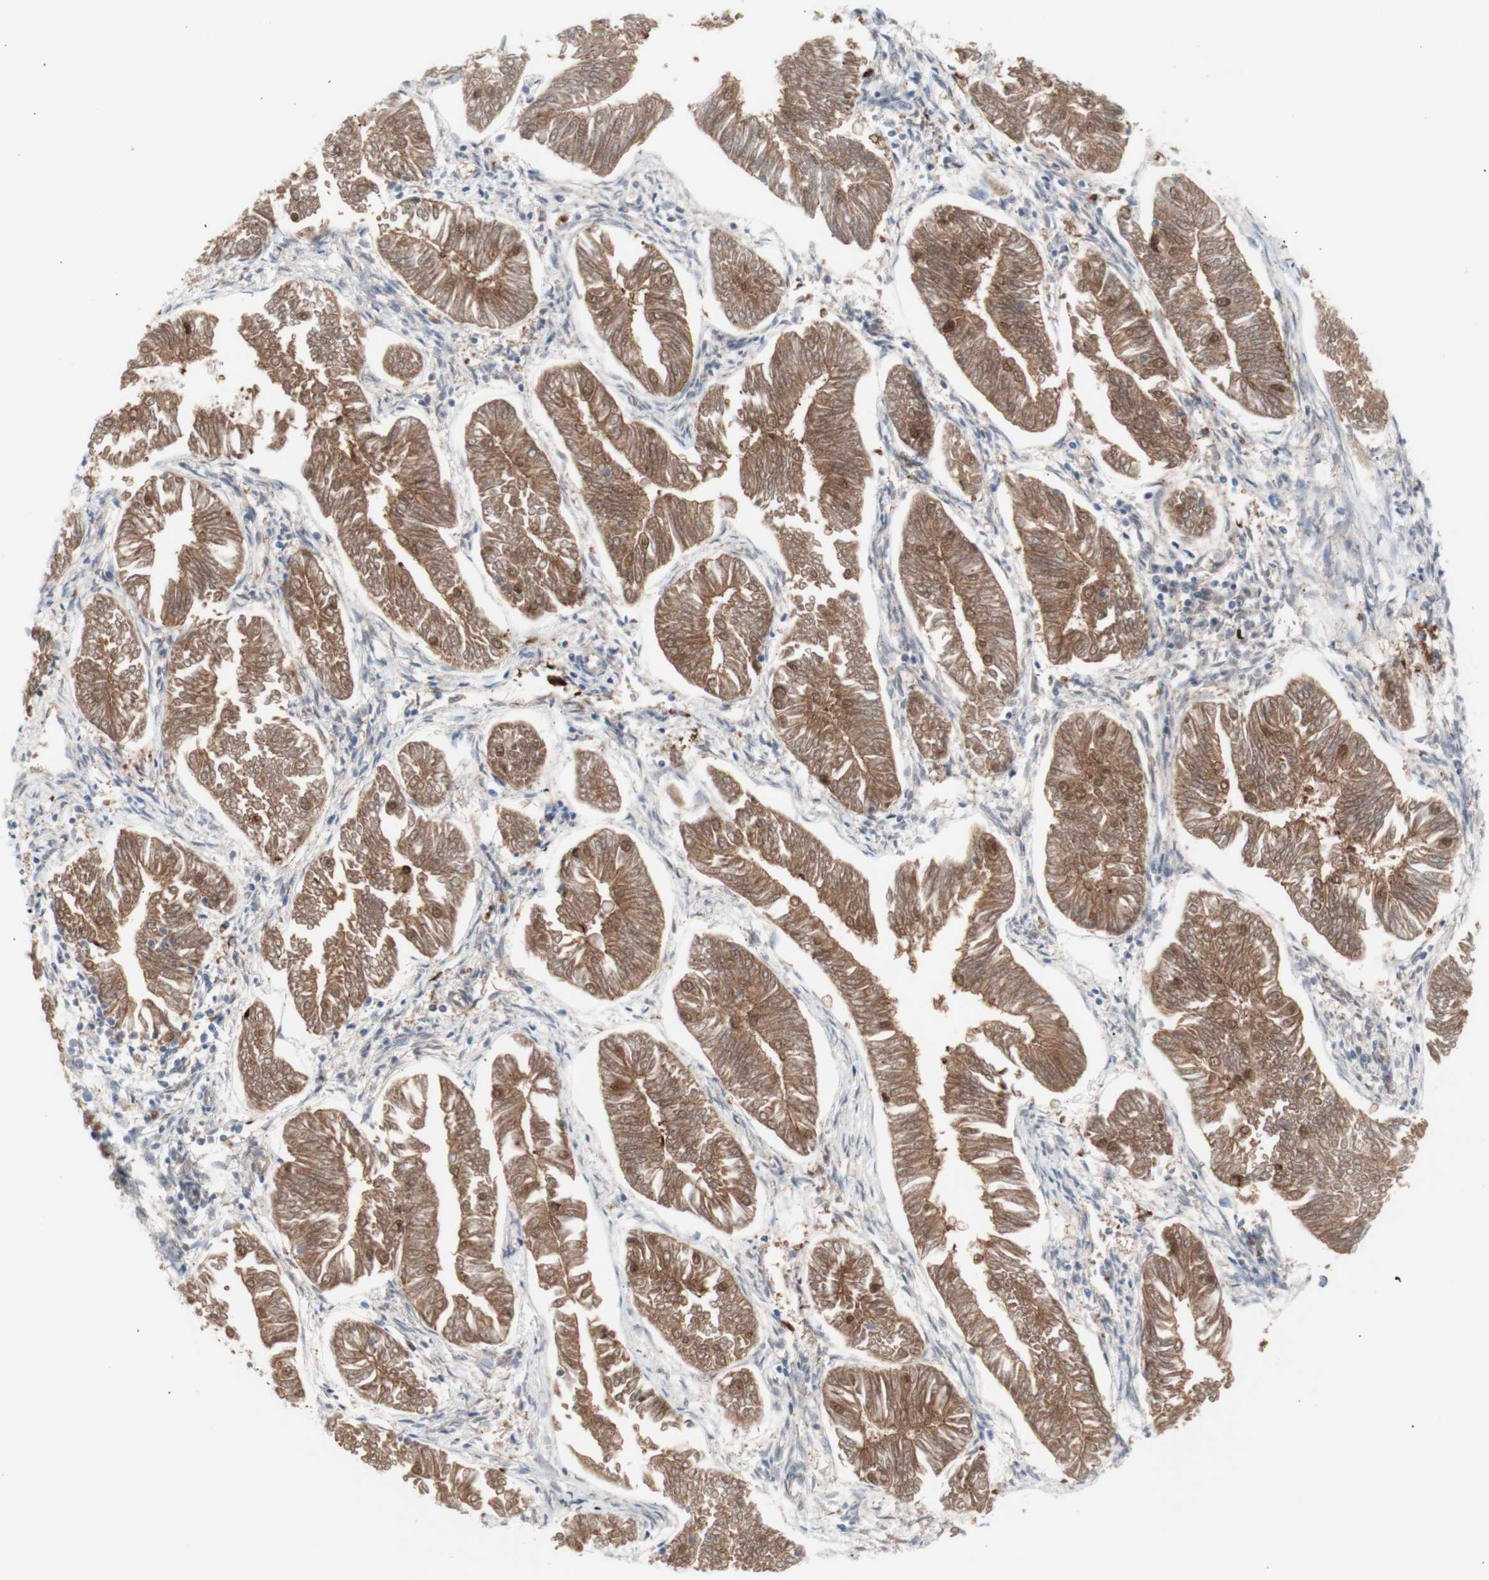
{"staining": {"intensity": "moderate", "quantity": ">75%", "location": "cytoplasmic/membranous,nuclear"}, "tissue": "endometrial cancer", "cell_type": "Tumor cells", "image_type": "cancer", "snomed": [{"axis": "morphology", "description": "Adenocarcinoma, NOS"}, {"axis": "topography", "description": "Endometrium"}], "caption": "This histopathology image exhibits IHC staining of endometrial cancer, with medium moderate cytoplasmic/membranous and nuclear positivity in about >75% of tumor cells.", "gene": "PRMT5", "patient": {"sex": "female", "age": 53}}